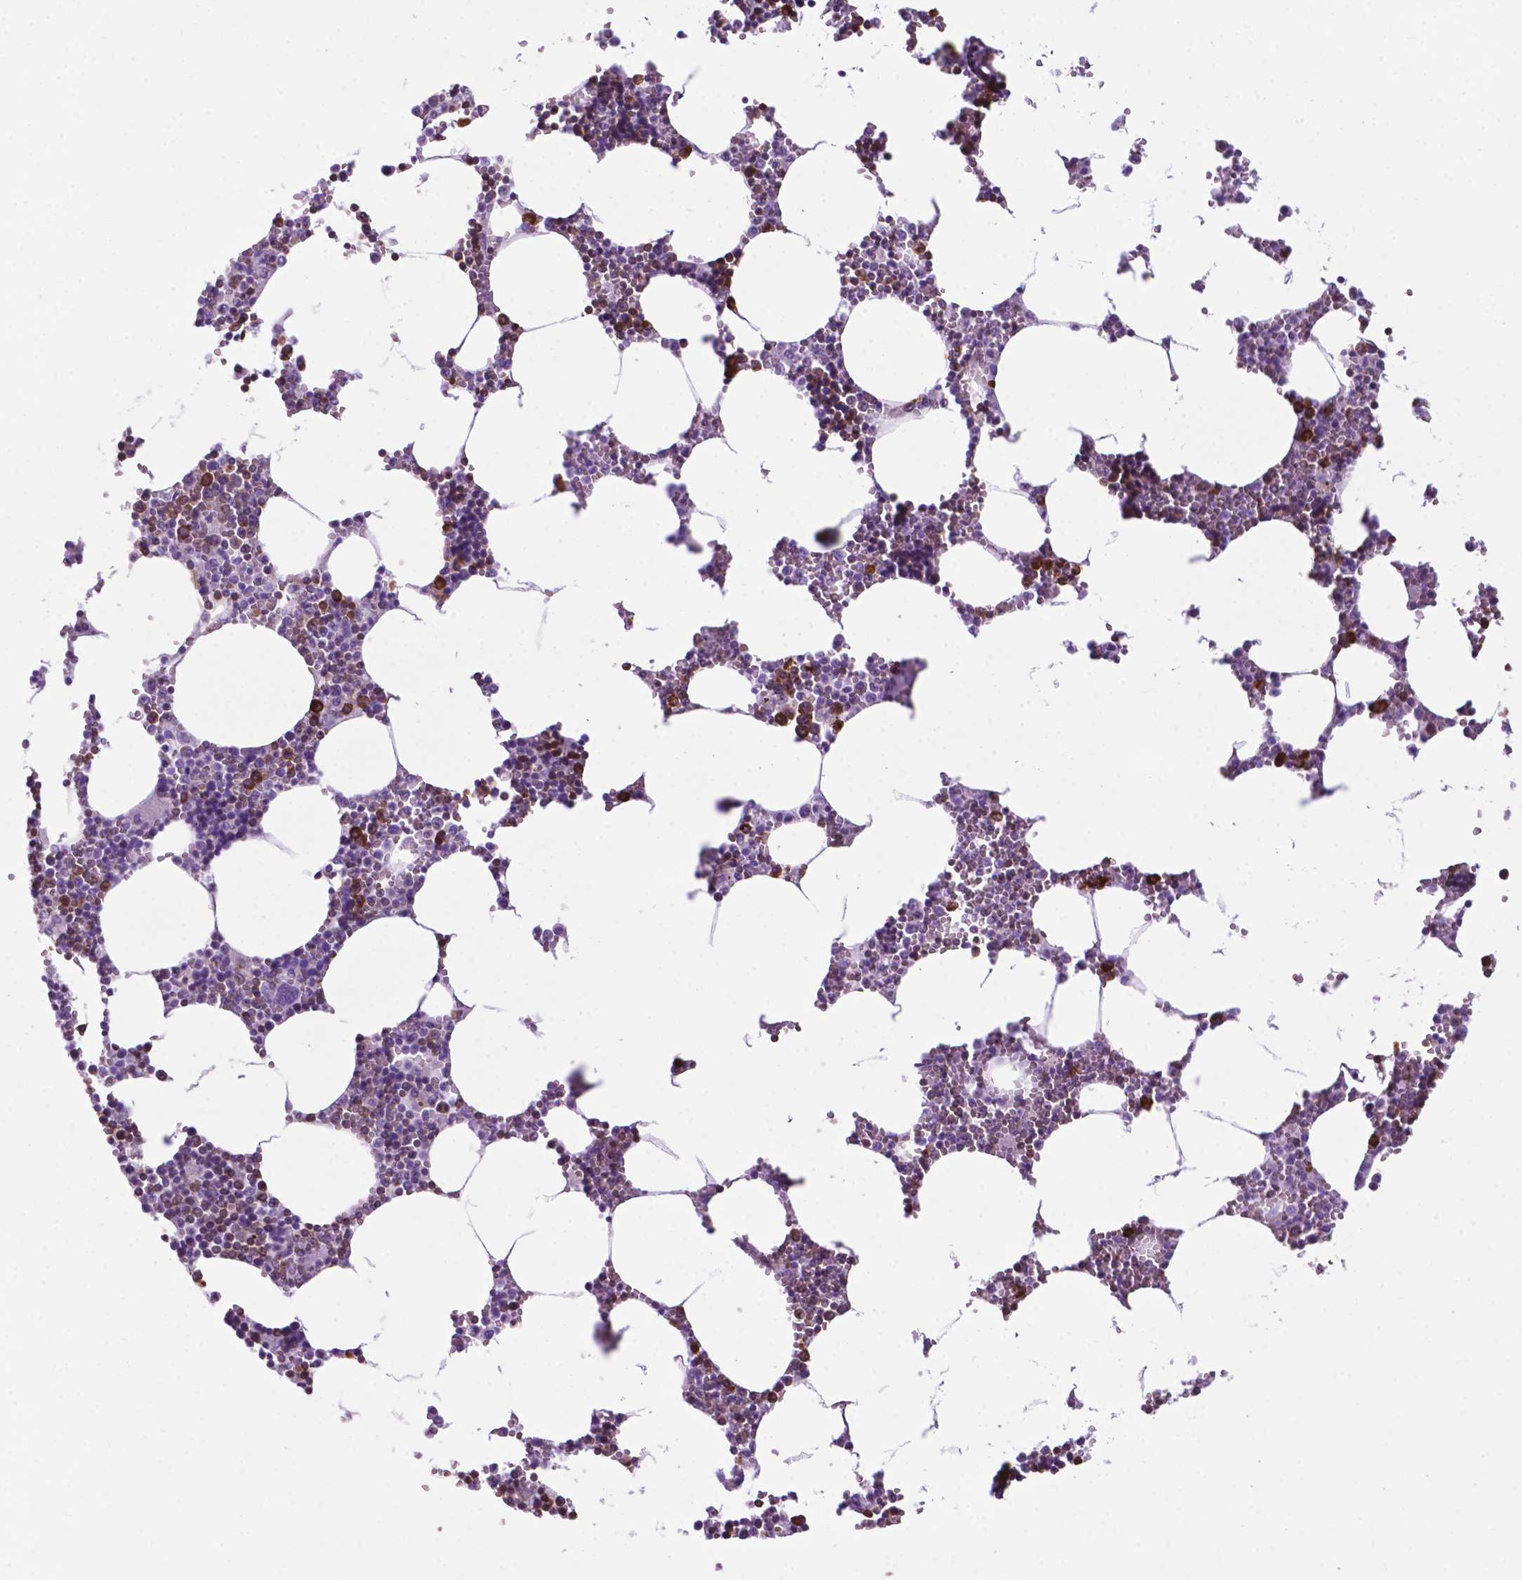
{"staining": {"intensity": "strong", "quantity": "25%-75%", "location": "cytoplasmic/membranous"}, "tissue": "bone marrow", "cell_type": "Hematopoietic cells", "image_type": "normal", "snomed": [{"axis": "morphology", "description": "Normal tissue, NOS"}, {"axis": "topography", "description": "Bone marrow"}], "caption": "Immunohistochemistry (DAB) staining of normal human bone marrow reveals strong cytoplasmic/membranous protein staining in approximately 25%-75% of hematopoietic cells.", "gene": "RPL29", "patient": {"sex": "male", "age": 54}}